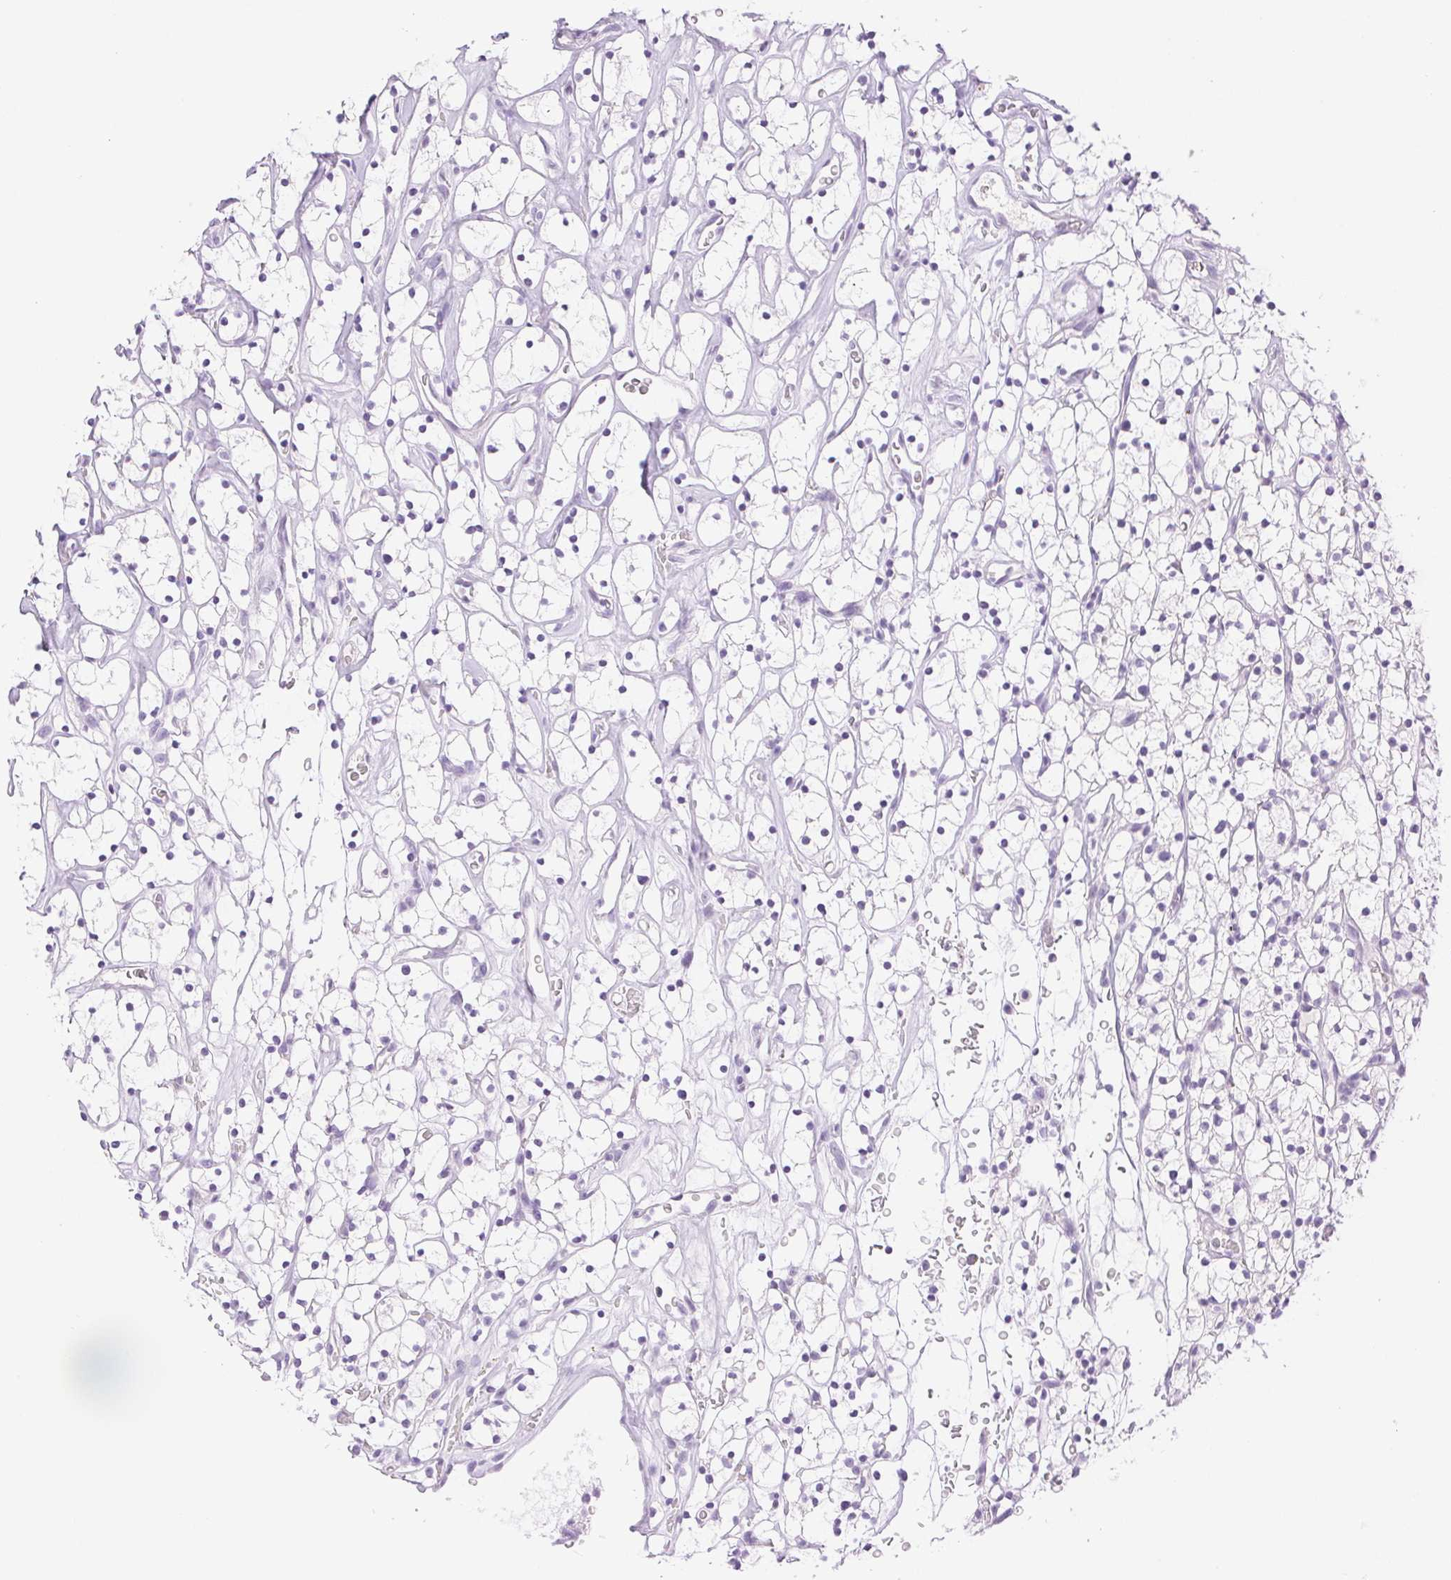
{"staining": {"intensity": "negative", "quantity": "none", "location": "none"}, "tissue": "renal cancer", "cell_type": "Tumor cells", "image_type": "cancer", "snomed": [{"axis": "morphology", "description": "Adenocarcinoma, NOS"}, {"axis": "topography", "description": "Kidney"}], "caption": "DAB (3,3'-diaminobenzidine) immunohistochemical staining of adenocarcinoma (renal) reveals no significant positivity in tumor cells. Nuclei are stained in blue.", "gene": "SPACA4", "patient": {"sex": "female", "age": 64}}